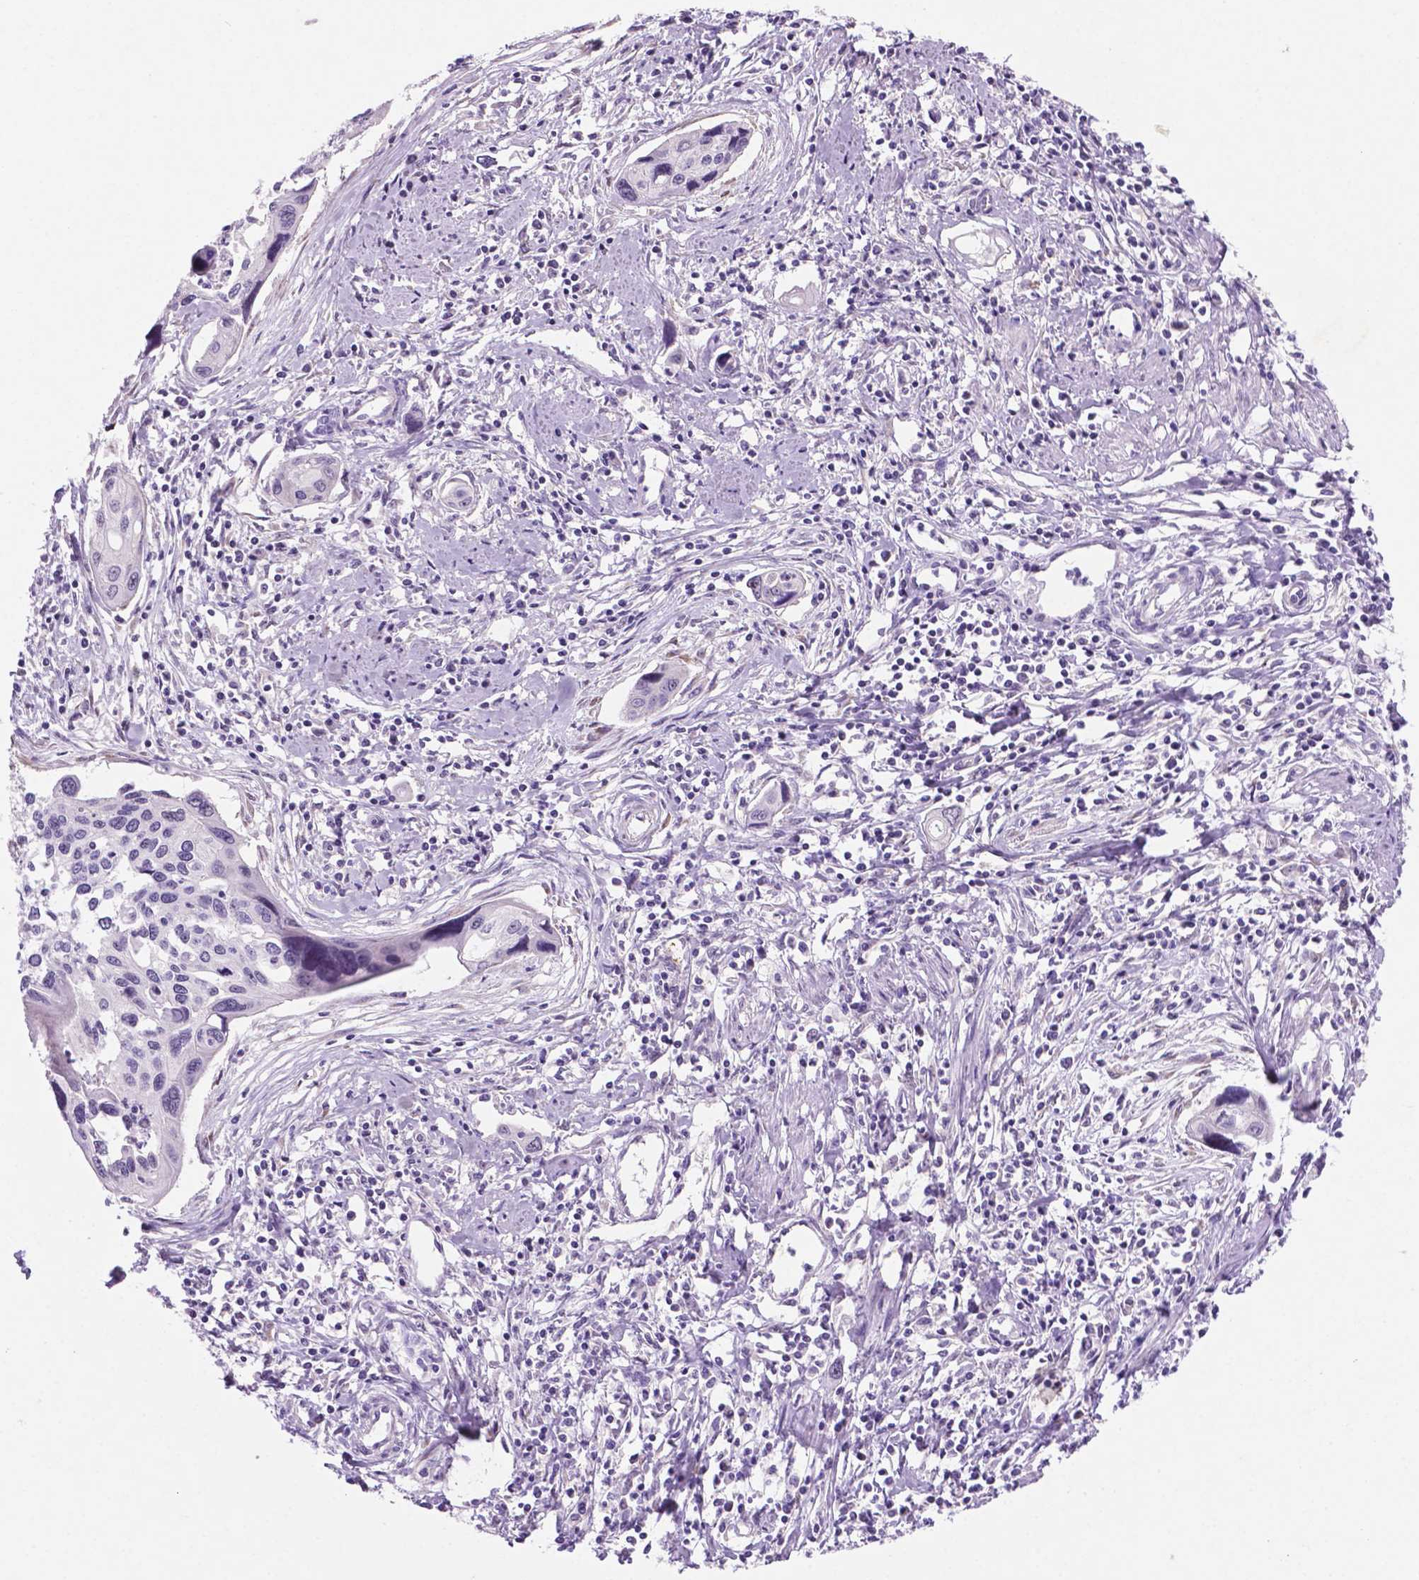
{"staining": {"intensity": "negative", "quantity": "none", "location": "none"}, "tissue": "cervical cancer", "cell_type": "Tumor cells", "image_type": "cancer", "snomed": [{"axis": "morphology", "description": "Squamous cell carcinoma, NOS"}, {"axis": "topography", "description": "Cervix"}], "caption": "High magnification brightfield microscopy of cervical cancer stained with DAB (3,3'-diaminobenzidine) (brown) and counterstained with hematoxylin (blue): tumor cells show no significant staining. (Brightfield microscopy of DAB IHC at high magnification).", "gene": "C18orf21", "patient": {"sex": "female", "age": 31}}